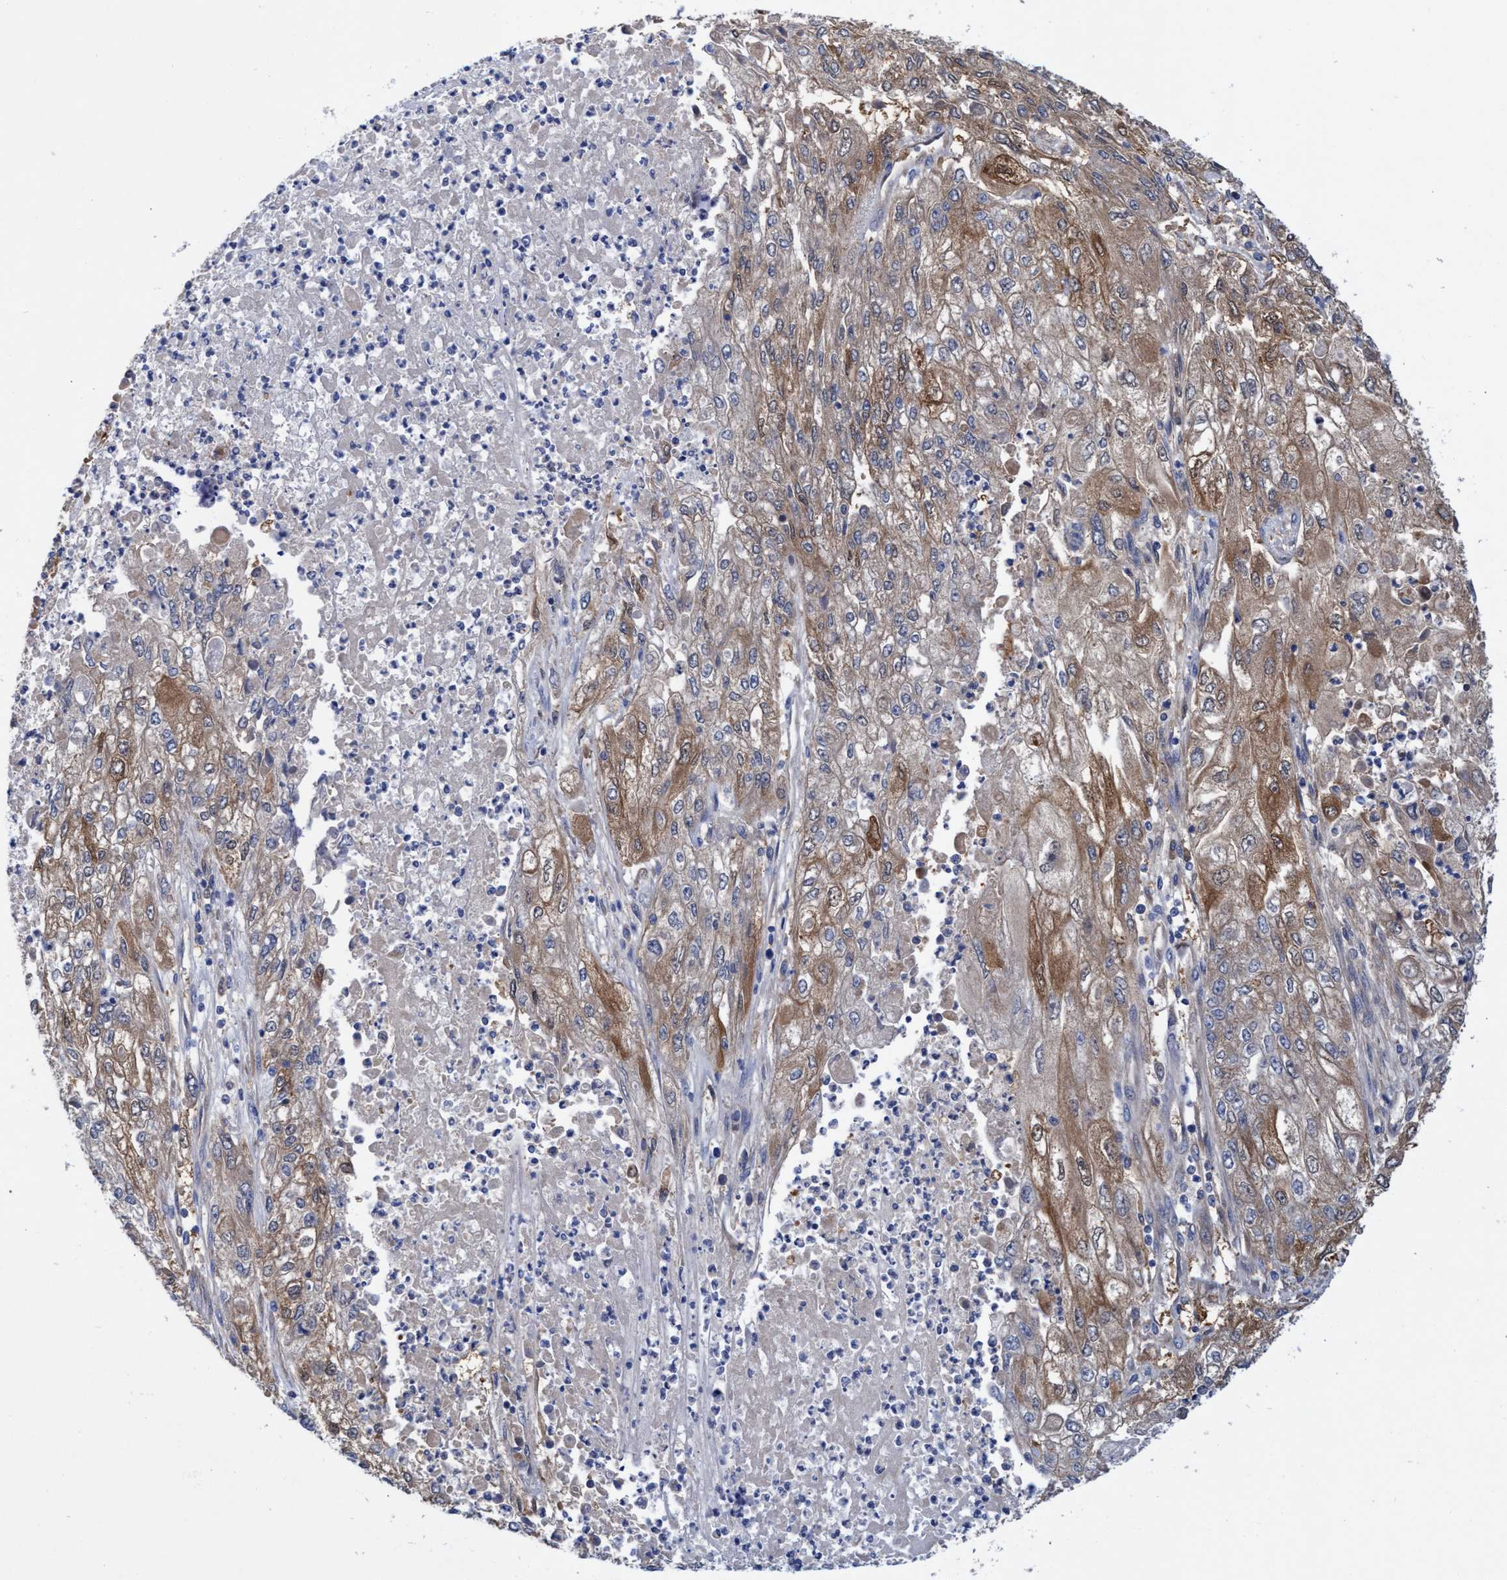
{"staining": {"intensity": "moderate", "quantity": ">75%", "location": "cytoplasmic/membranous"}, "tissue": "endometrial cancer", "cell_type": "Tumor cells", "image_type": "cancer", "snomed": [{"axis": "morphology", "description": "Adenocarcinoma, NOS"}, {"axis": "topography", "description": "Endometrium"}], "caption": "Protein staining of adenocarcinoma (endometrial) tissue exhibits moderate cytoplasmic/membranous staining in approximately >75% of tumor cells.", "gene": "PNPO", "patient": {"sex": "female", "age": 49}}